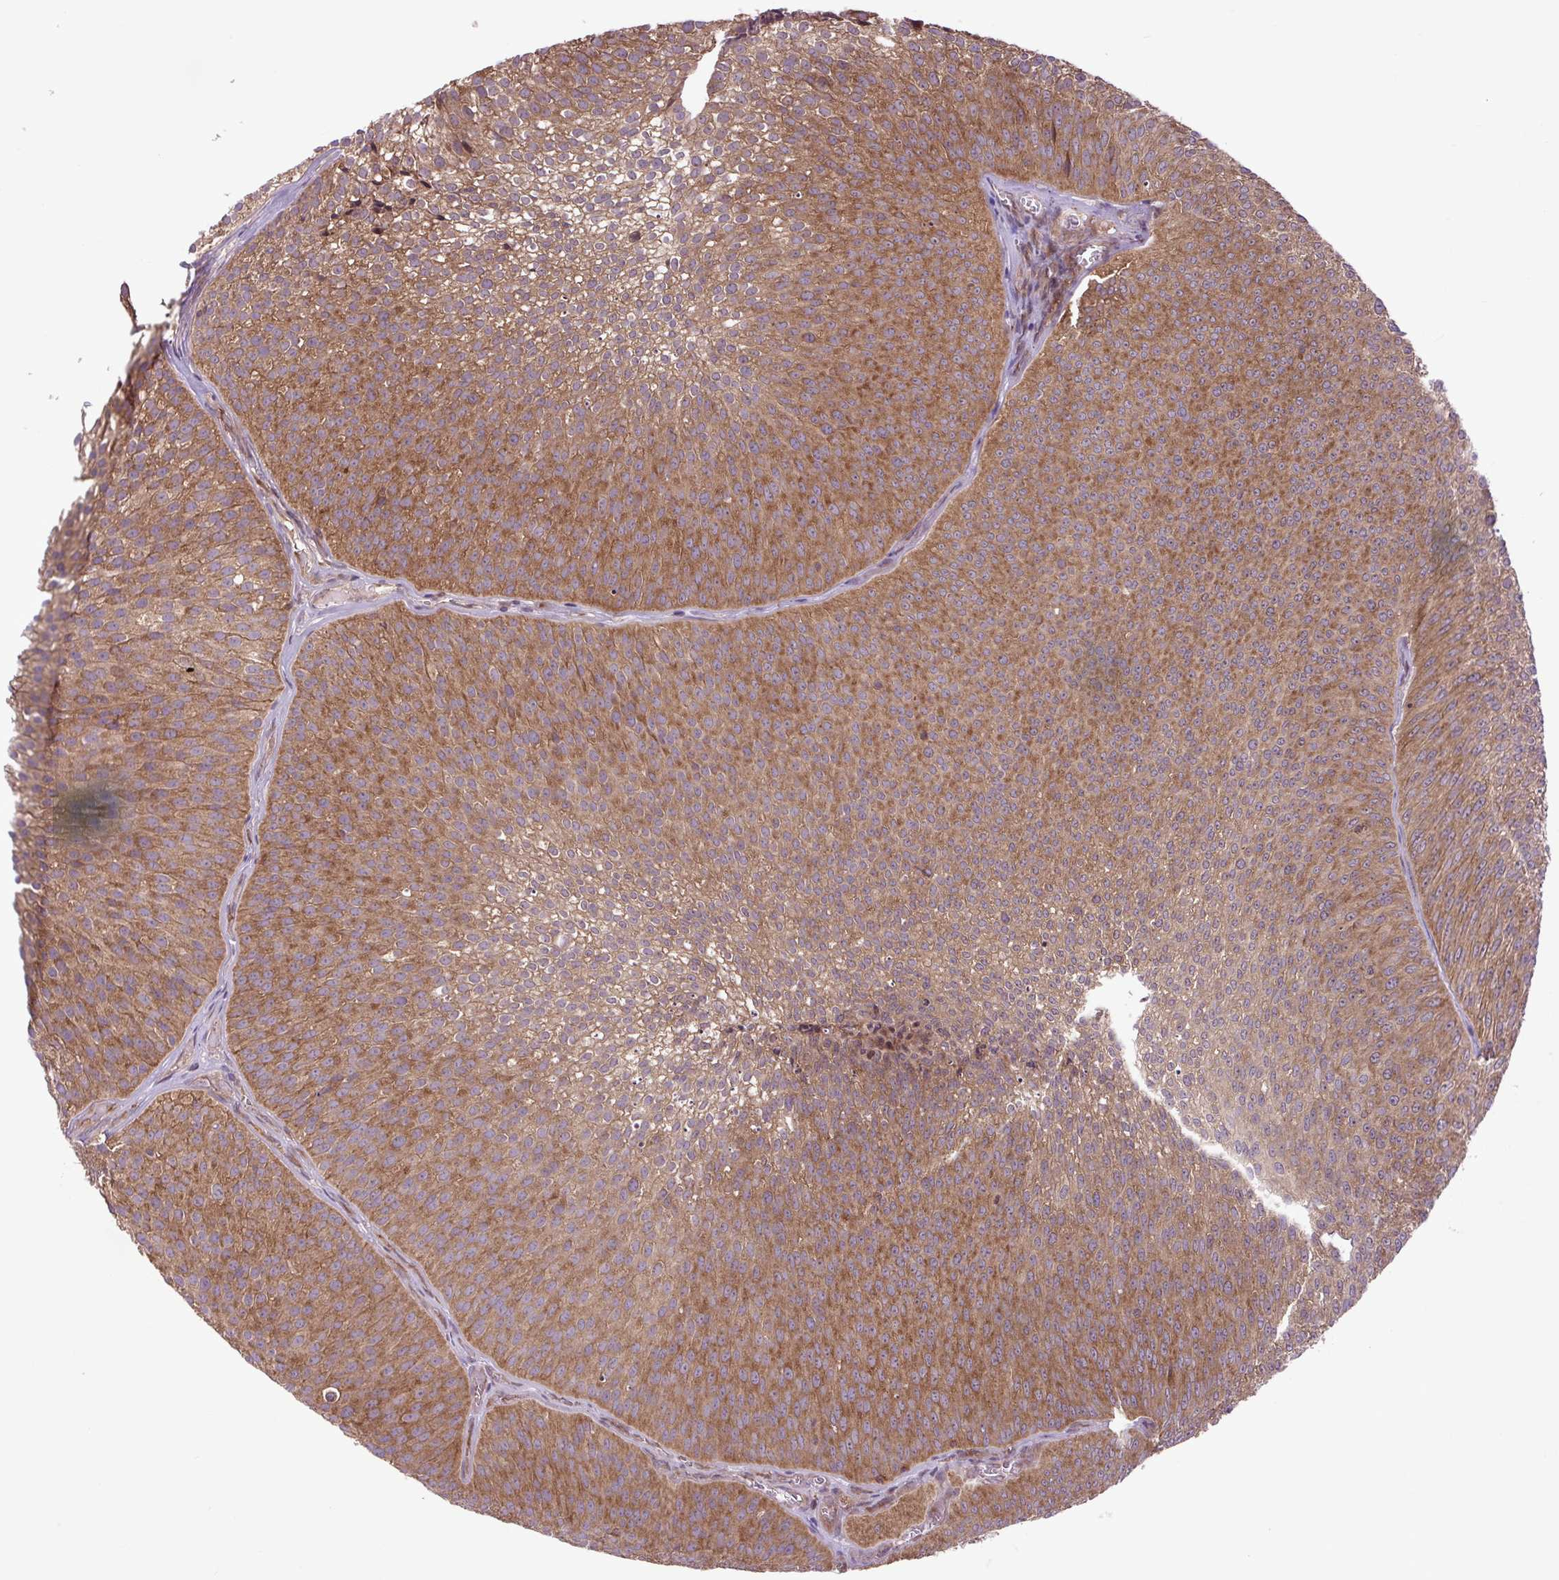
{"staining": {"intensity": "moderate", "quantity": ">75%", "location": "cytoplasmic/membranous"}, "tissue": "urothelial cancer", "cell_type": "Tumor cells", "image_type": "cancer", "snomed": [{"axis": "morphology", "description": "Urothelial carcinoma, Low grade"}, {"axis": "topography", "description": "Urinary bladder"}], "caption": "Urothelial cancer stained for a protein (brown) demonstrates moderate cytoplasmic/membranous positive expression in about >75% of tumor cells.", "gene": "PLCG1", "patient": {"sex": "male", "age": 91}}